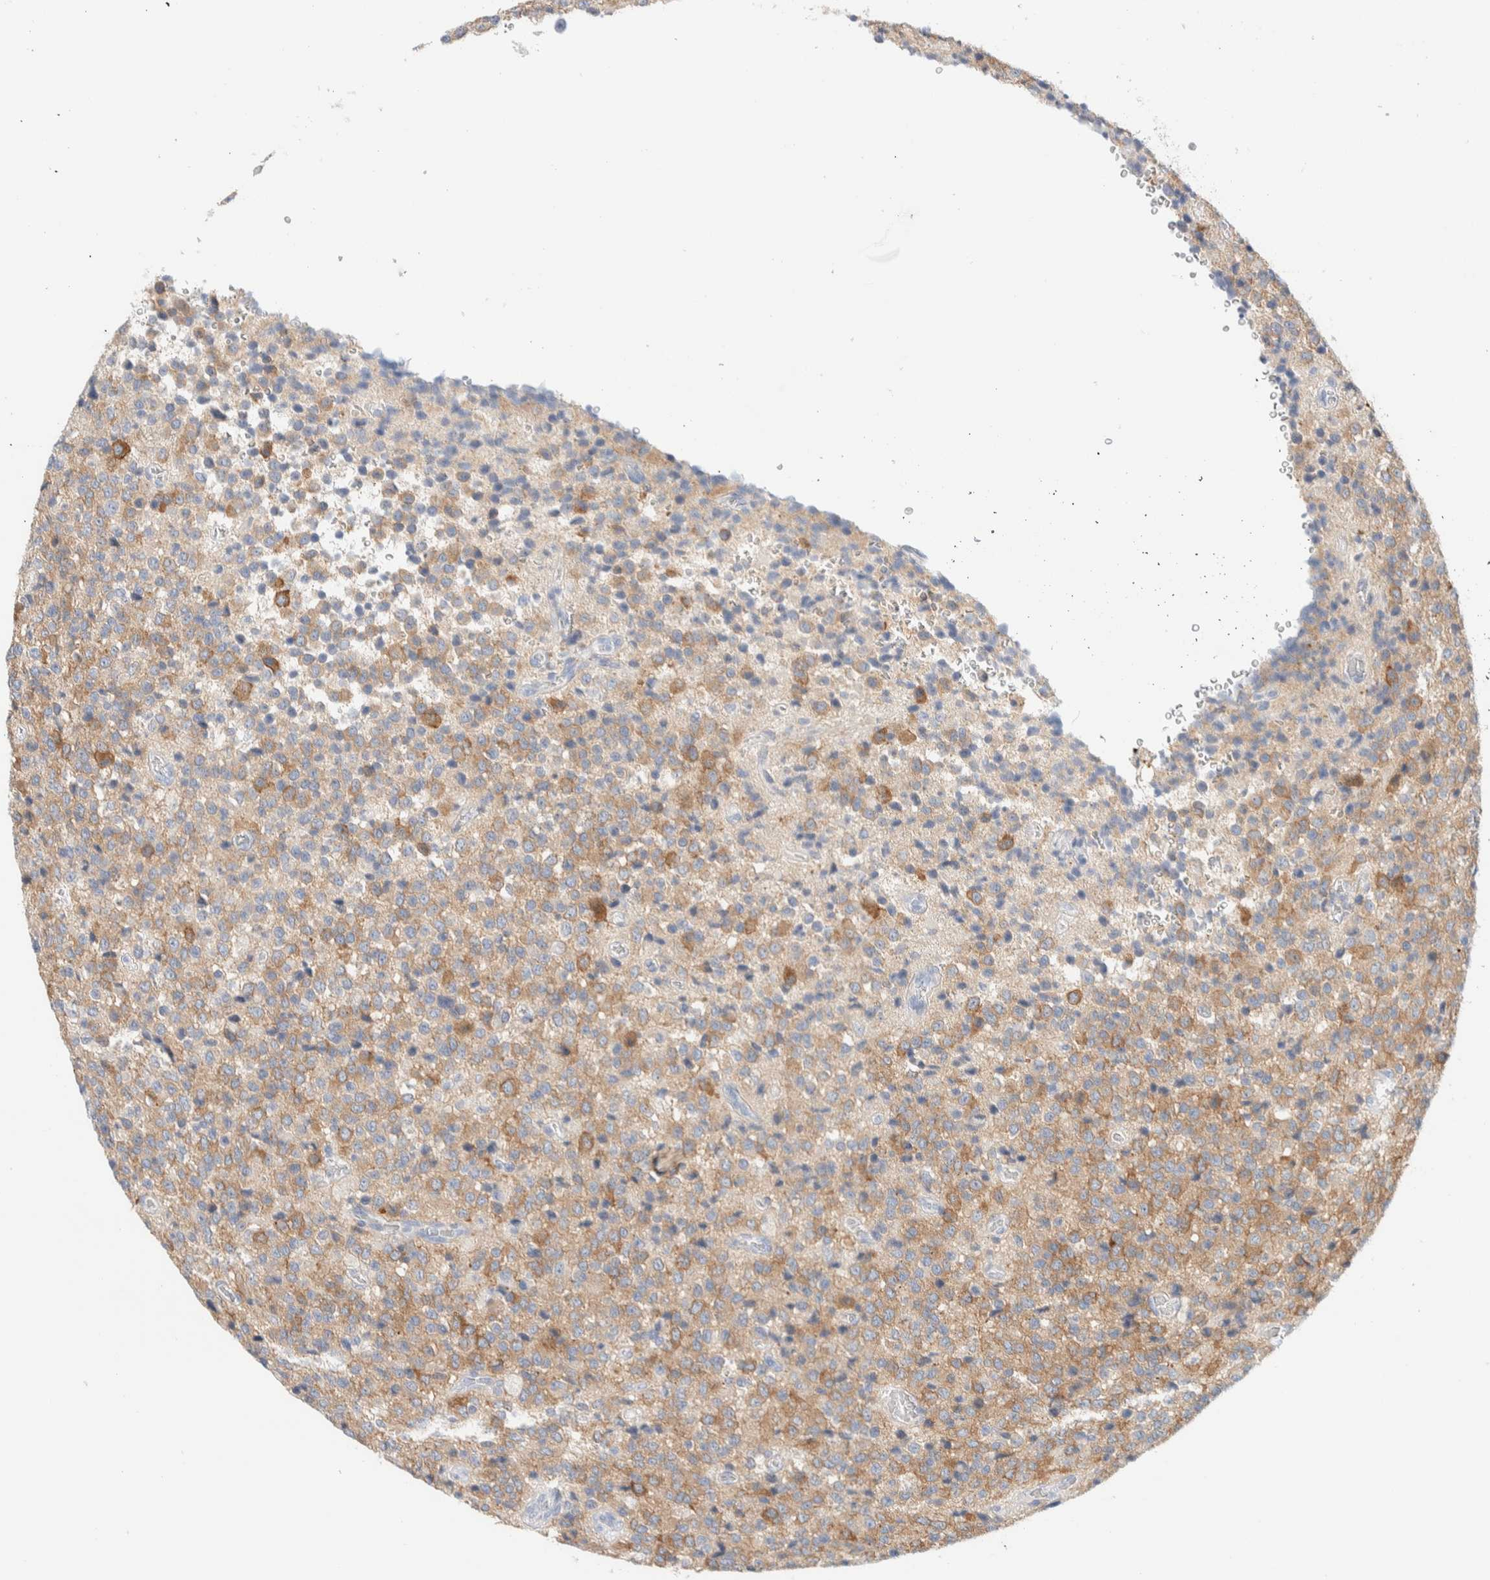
{"staining": {"intensity": "moderate", "quantity": ">75%", "location": "cytoplasmic/membranous"}, "tissue": "glioma", "cell_type": "Tumor cells", "image_type": "cancer", "snomed": [{"axis": "morphology", "description": "Glioma, malignant, High grade"}, {"axis": "topography", "description": "pancreas cauda"}], "caption": "Immunohistochemical staining of human glioma exhibits moderate cytoplasmic/membranous protein positivity in about >75% of tumor cells.", "gene": "ATCAY", "patient": {"sex": "male", "age": 60}}